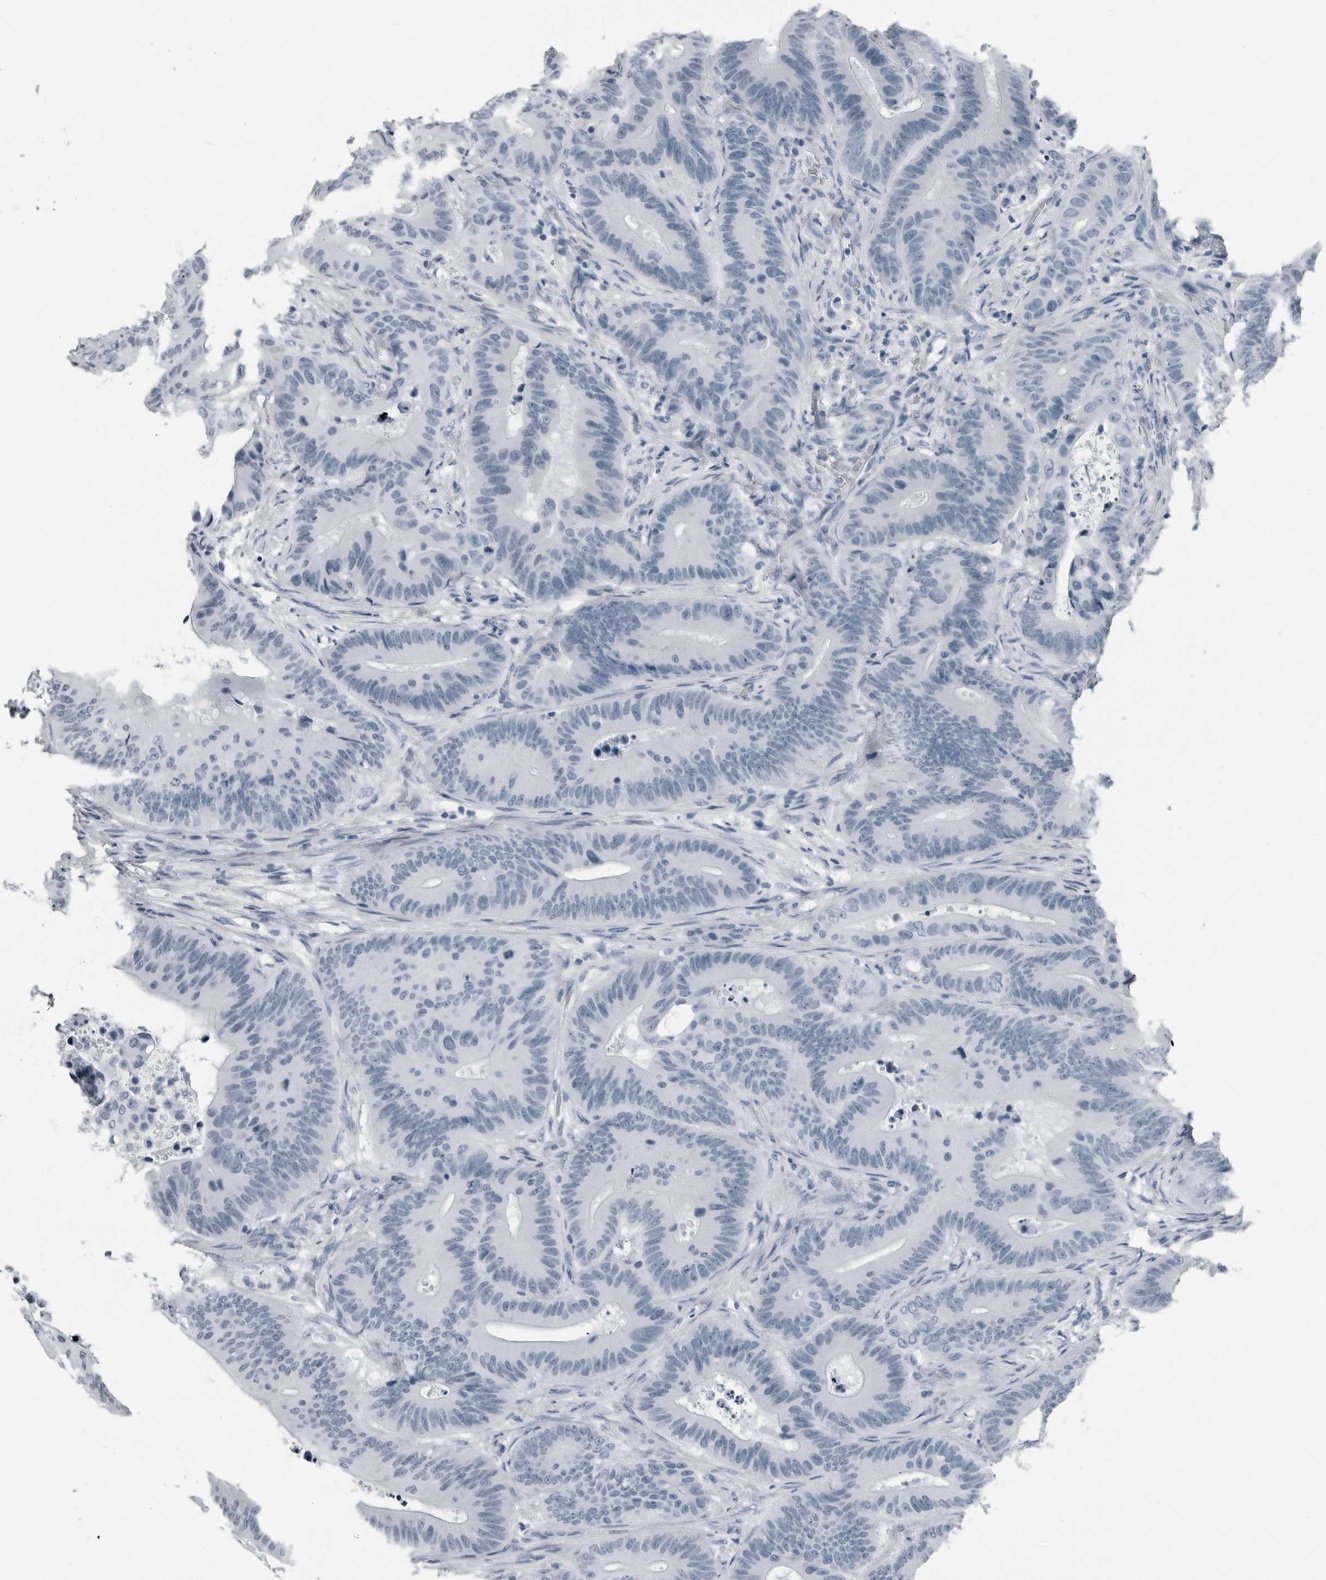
{"staining": {"intensity": "negative", "quantity": "none", "location": "none"}, "tissue": "colorectal cancer", "cell_type": "Tumor cells", "image_type": "cancer", "snomed": [{"axis": "morphology", "description": "Adenocarcinoma, NOS"}, {"axis": "topography", "description": "Colon"}], "caption": "Tumor cells are negative for protein expression in human colorectal cancer (adenocarcinoma).", "gene": "PRSS1", "patient": {"sex": "male", "age": 83}}